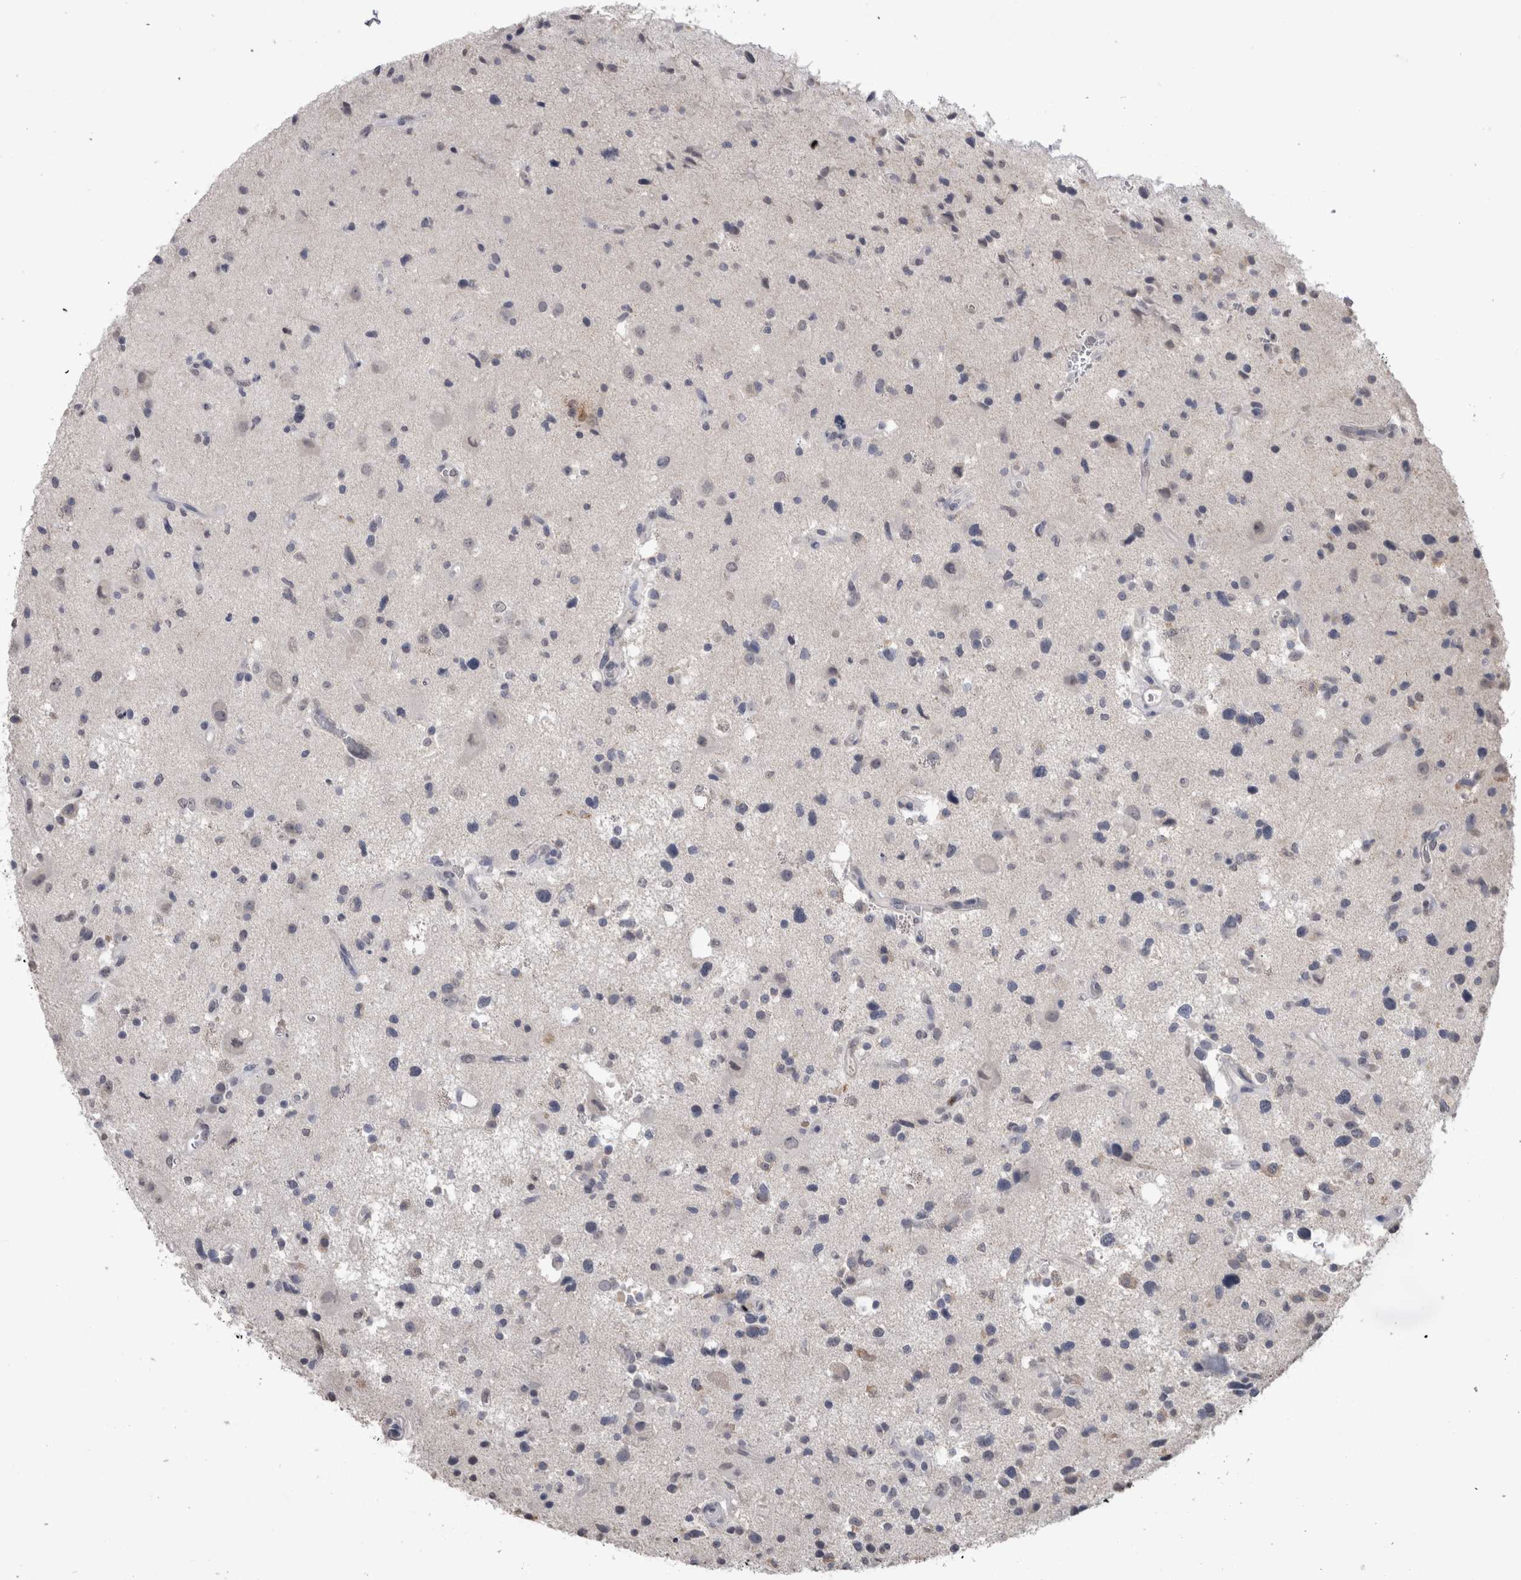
{"staining": {"intensity": "negative", "quantity": "none", "location": "none"}, "tissue": "glioma", "cell_type": "Tumor cells", "image_type": "cancer", "snomed": [{"axis": "morphology", "description": "Glioma, malignant, High grade"}, {"axis": "topography", "description": "Brain"}], "caption": "Human high-grade glioma (malignant) stained for a protein using immunohistochemistry (IHC) reveals no expression in tumor cells.", "gene": "PAX5", "patient": {"sex": "male", "age": 33}}